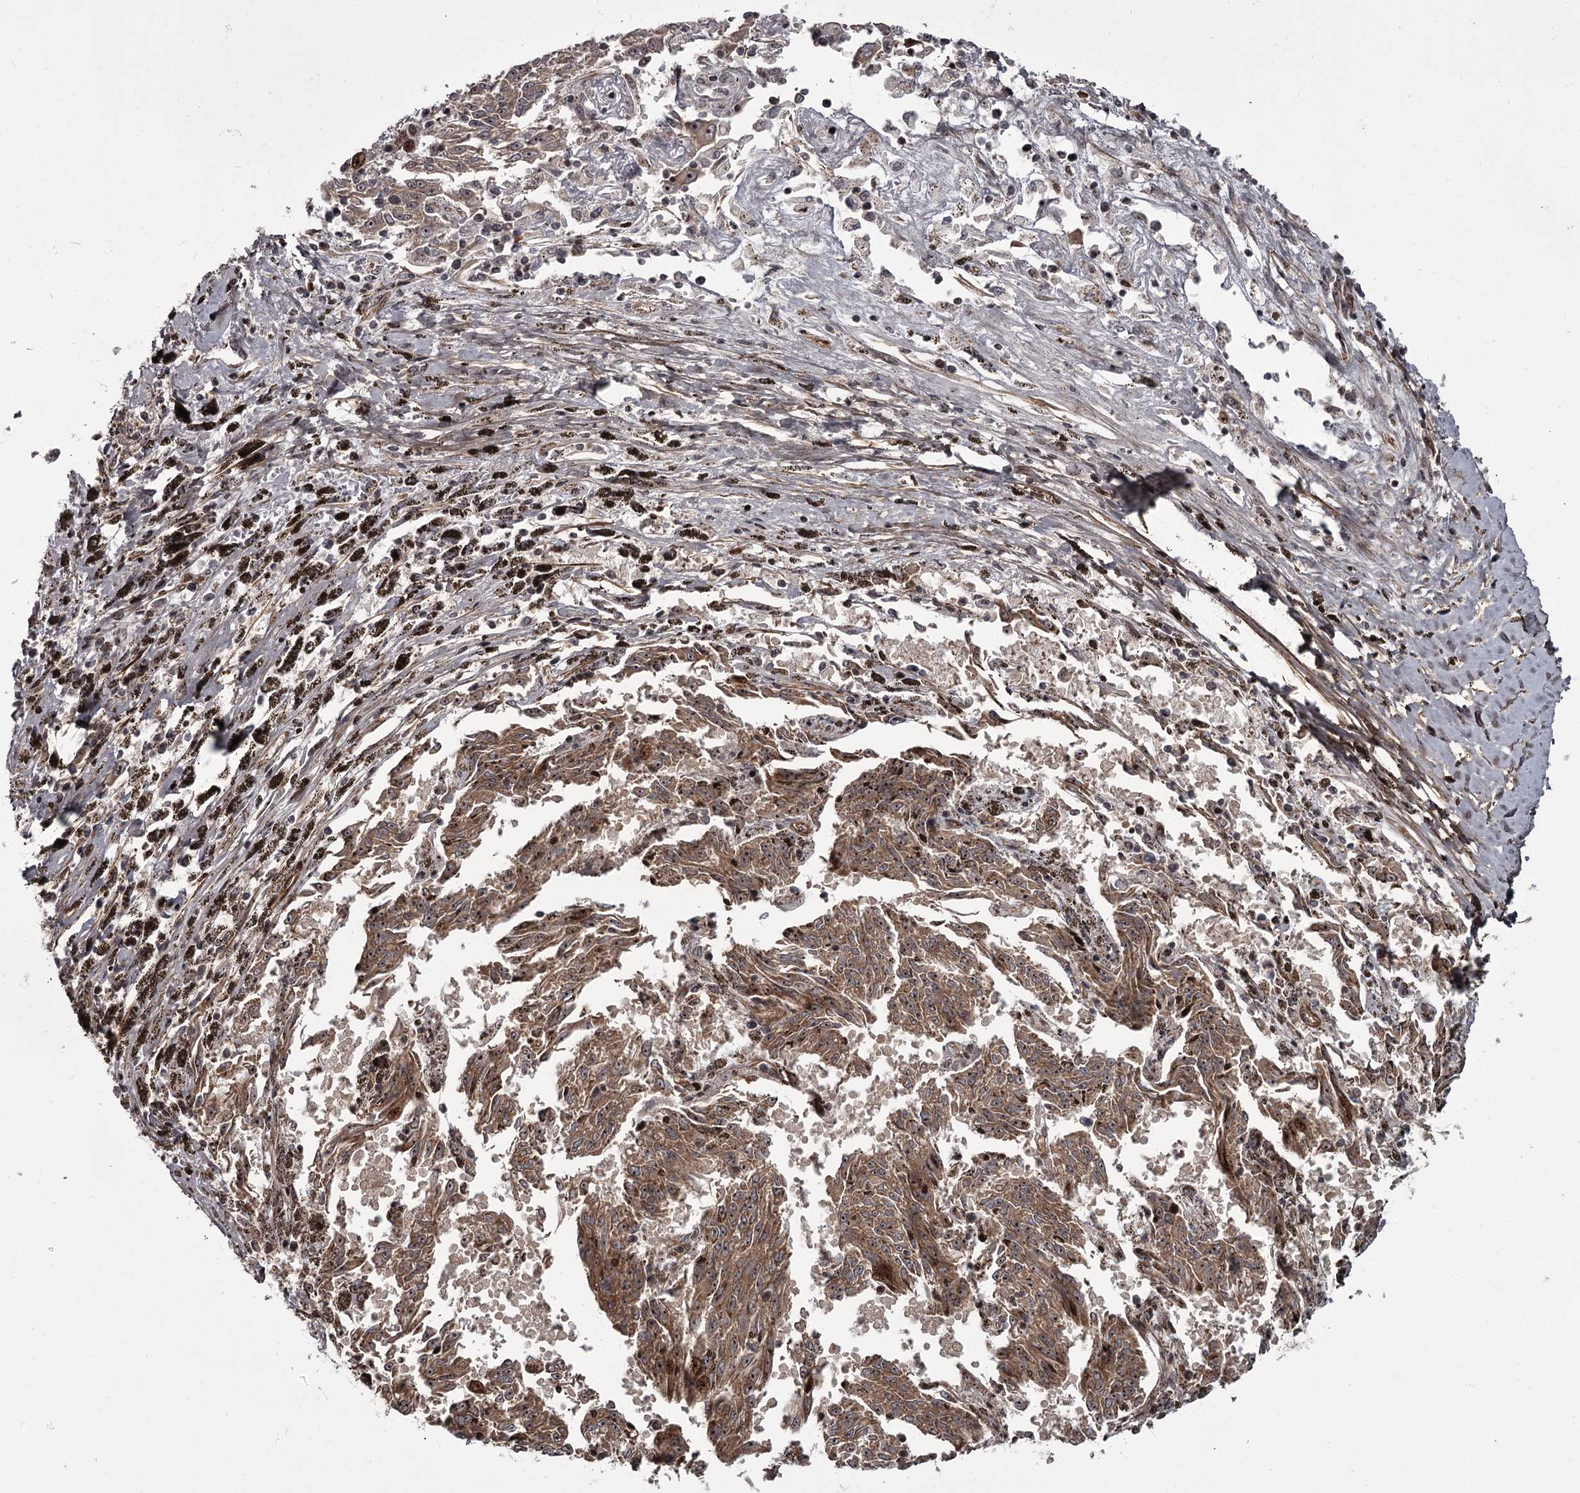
{"staining": {"intensity": "moderate", "quantity": ">75%", "location": "cytoplasmic/membranous,nuclear"}, "tissue": "melanoma", "cell_type": "Tumor cells", "image_type": "cancer", "snomed": [{"axis": "morphology", "description": "Malignant melanoma, NOS"}, {"axis": "topography", "description": "Skin"}], "caption": "Protein staining exhibits moderate cytoplasmic/membranous and nuclear staining in approximately >75% of tumor cells in malignant melanoma.", "gene": "THAP9", "patient": {"sex": "female", "age": 72}}